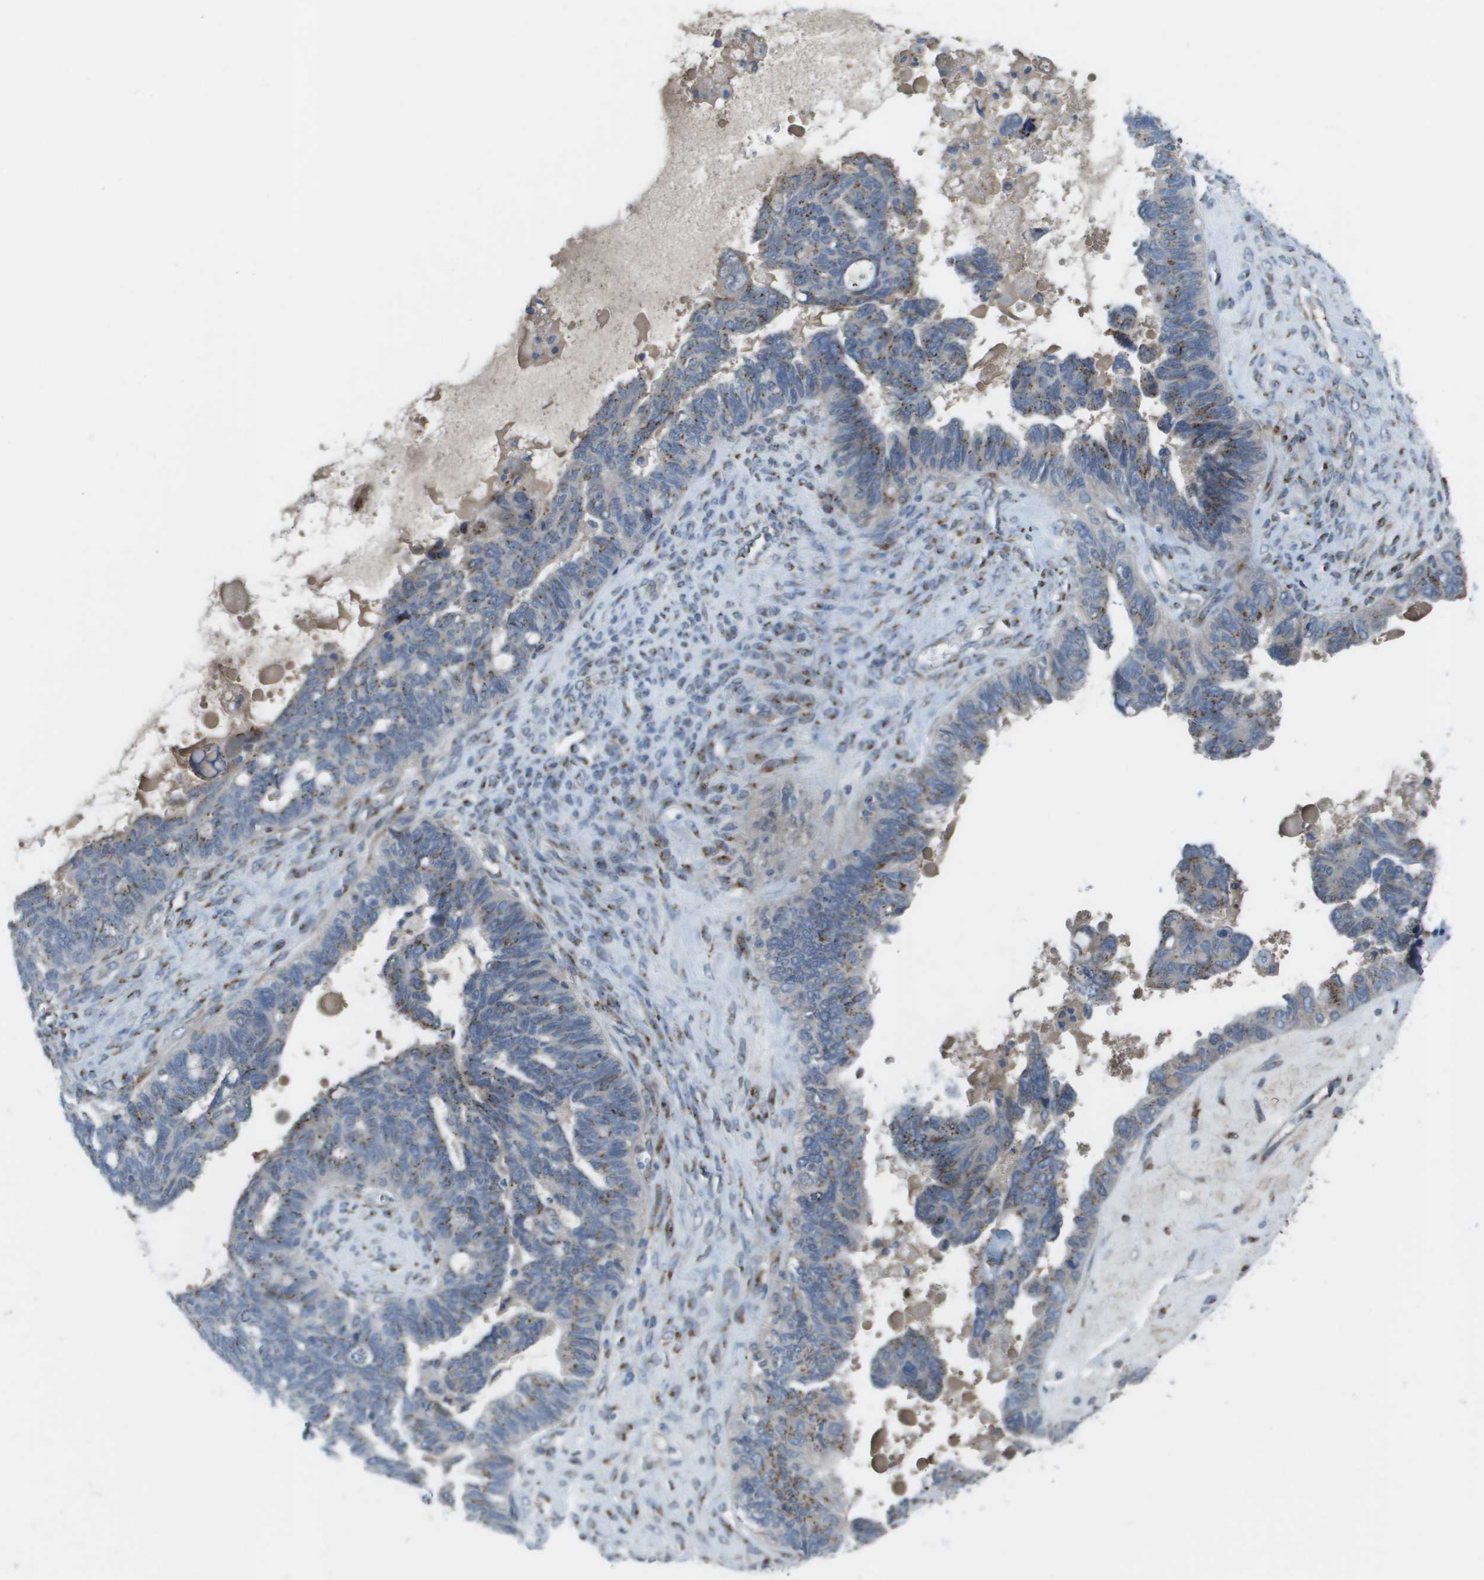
{"staining": {"intensity": "moderate", "quantity": "25%-75%", "location": "cytoplasmic/membranous"}, "tissue": "ovarian cancer", "cell_type": "Tumor cells", "image_type": "cancer", "snomed": [{"axis": "morphology", "description": "Cystadenocarcinoma, serous, NOS"}, {"axis": "topography", "description": "Ovary"}], "caption": "Immunohistochemistry of ovarian cancer (serous cystadenocarcinoma) reveals medium levels of moderate cytoplasmic/membranous expression in approximately 25%-75% of tumor cells.", "gene": "QSOX2", "patient": {"sex": "female", "age": 79}}